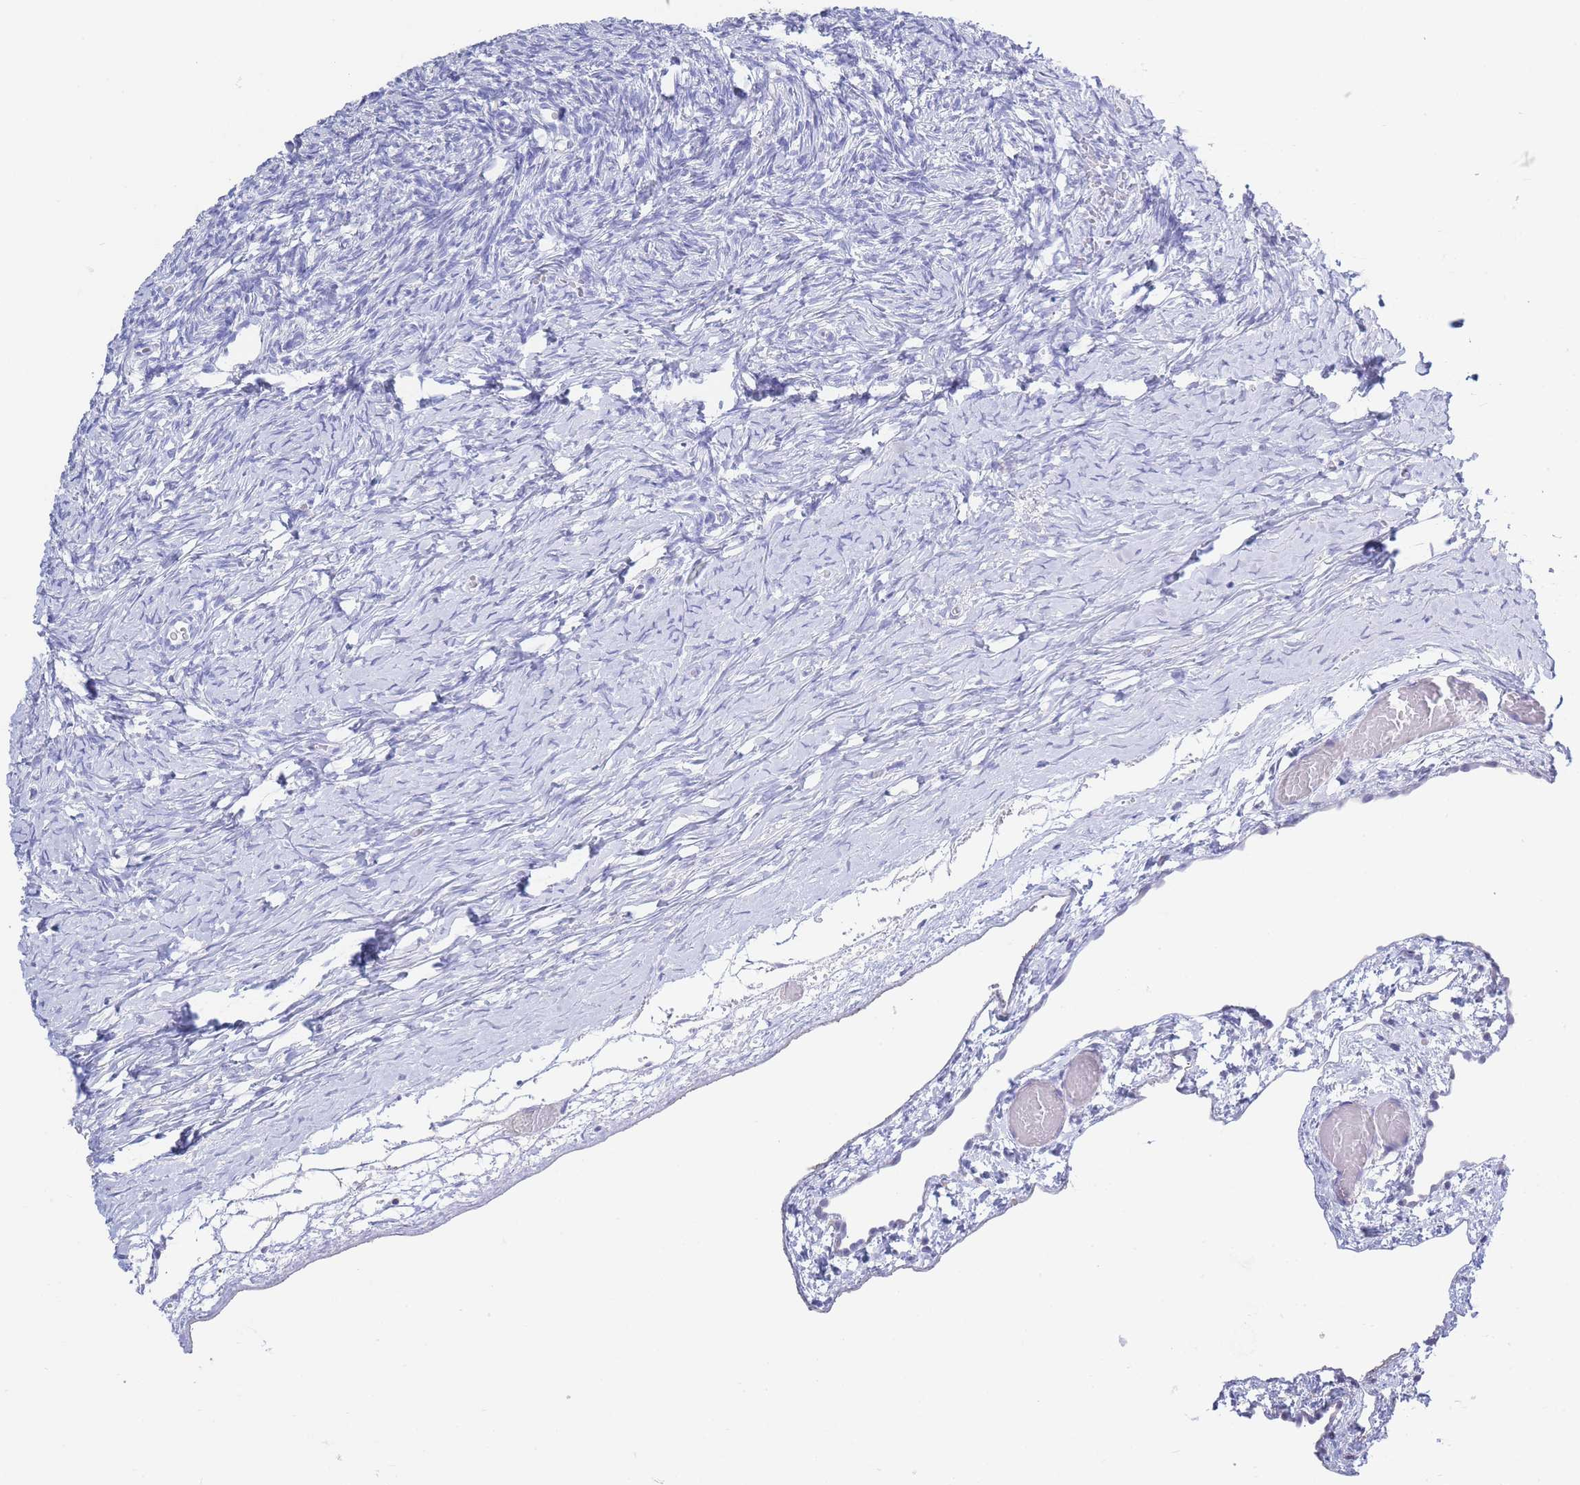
{"staining": {"intensity": "negative", "quantity": "none", "location": "none"}, "tissue": "ovary", "cell_type": "Ovarian stroma cells", "image_type": "normal", "snomed": [{"axis": "morphology", "description": "Normal tissue, NOS"}, {"axis": "topography", "description": "Ovary"}], "caption": "DAB (3,3'-diaminobenzidine) immunohistochemical staining of unremarkable ovary displays no significant staining in ovarian stroma cells.", "gene": "CD37", "patient": {"sex": "female", "age": 39}}